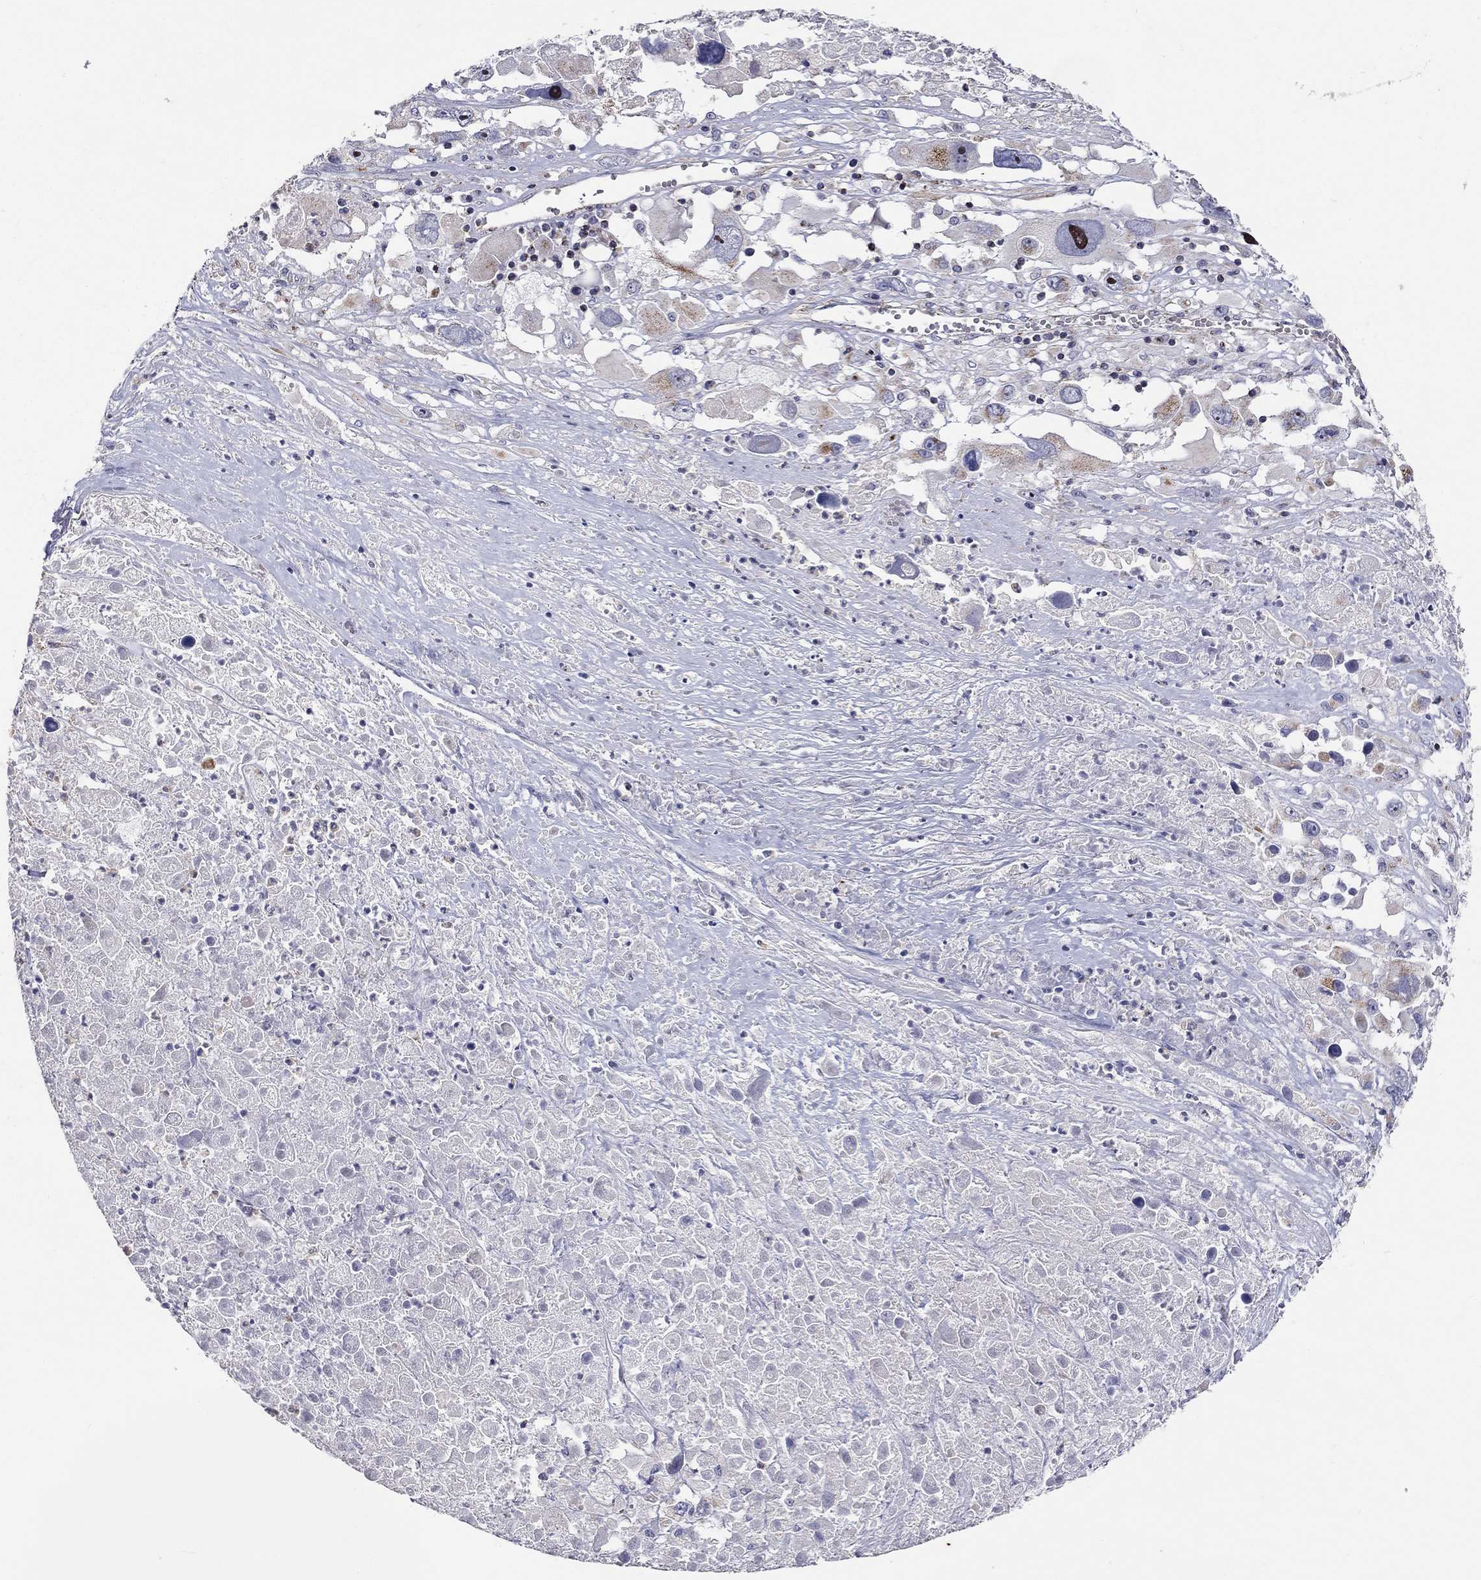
{"staining": {"intensity": "moderate", "quantity": "<25%", "location": "cytoplasmic/membranous"}, "tissue": "melanoma", "cell_type": "Tumor cells", "image_type": "cancer", "snomed": [{"axis": "morphology", "description": "Malignant melanoma, Metastatic site"}, {"axis": "topography", "description": "Lymph node"}], "caption": "Immunohistochemical staining of human malignant melanoma (metastatic site) reveals moderate cytoplasmic/membranous protein staining in about <25% of tumor cells. (DAB = brown stain, brightfield microscopy at high magnification).", "gene": "HMX2", "patient": {"sex": "male", "age": 50}}